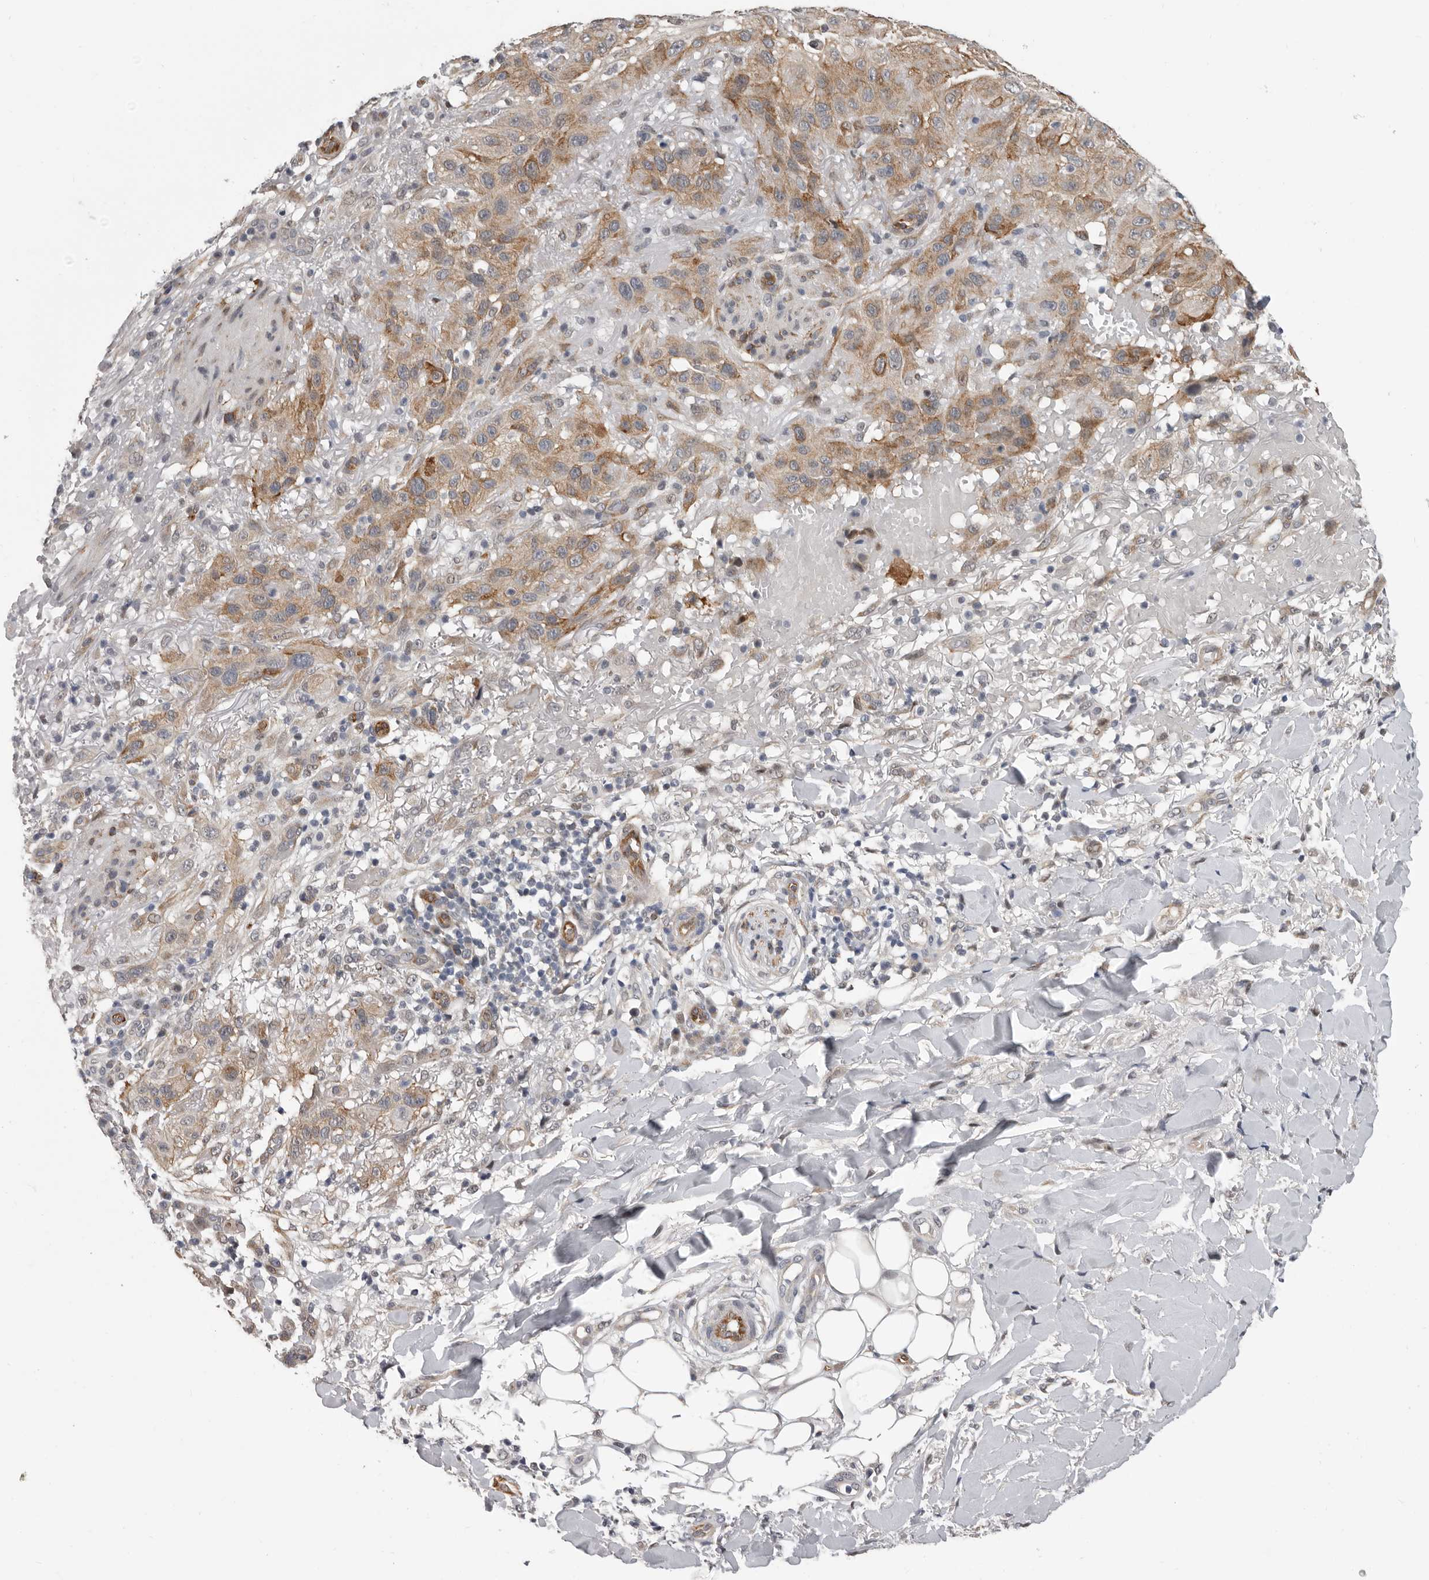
{"staining": {"intensity": "moderate", "quantity": ">75%", "location": "cytoplasmic/membranous"}, "tissue": "skin cancer", "cell_type": "Tumor cells", "image_type": "cancer", "snomed": [{"axis": "morphology", "description": "Normal tissue, NOS"}, {"axis": "morphology", "description": "Squamous cell carcinoma, NOS"}, {"axis": "topography", "description": "Skin"}], "caption": "A high-resolution photomicrograph shows IHC staining of skin cancer, which reveals moderate cytoplasmic/membranous positivity in approximately >75% of tumor cells. Immunohistochemistry (ihc) stains the protein in brown and the nuclei are stained blue.", "gene": "RALGPS2", "patient": {"sex": "female", "age": 96}}